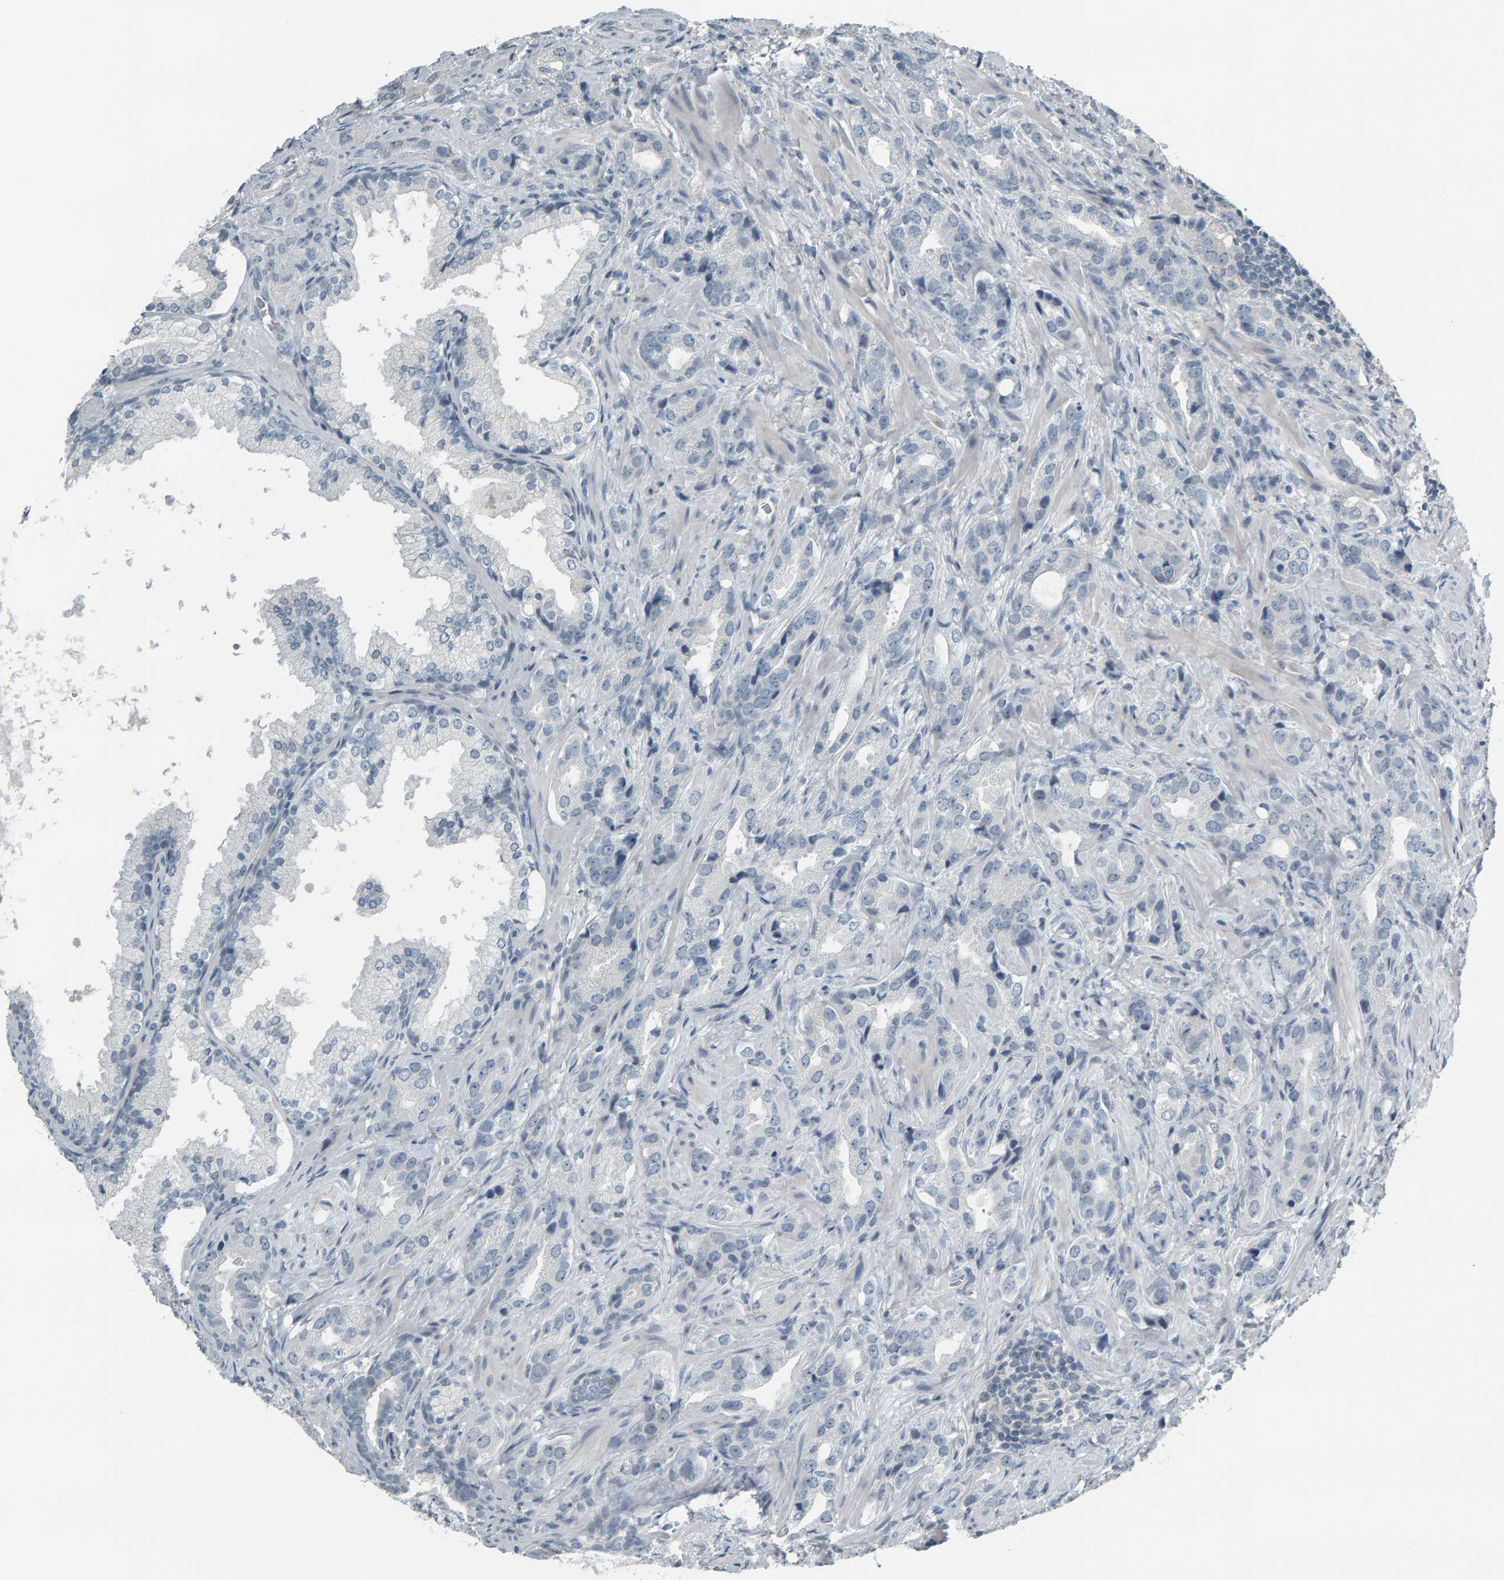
{"staining": {"intensity": "negative", "quantity": "none", "location": "none"}, "tissue": "prostate cancer", "cell_type": "Tumor cells", "image_type": "cancer", "snomed": [{"axis": "morphology", "description": "Adenocarcinoma, High grade"}, {"axis": "topography", "description": "Prostate"}], "caption": "Photomicrograph shows no protein expression in tumor cells of high-grade adenocarcinoma (prostate) tissue. (Stains: DAB (3,3'-diaminobenzidine) immunohistochemistry (IHC) with hematoxylin counter stain, Microscopy: brightfield microscopy at high magnification).", "gene": "PYY", "patient": {"sex": "male", "age": 63}}